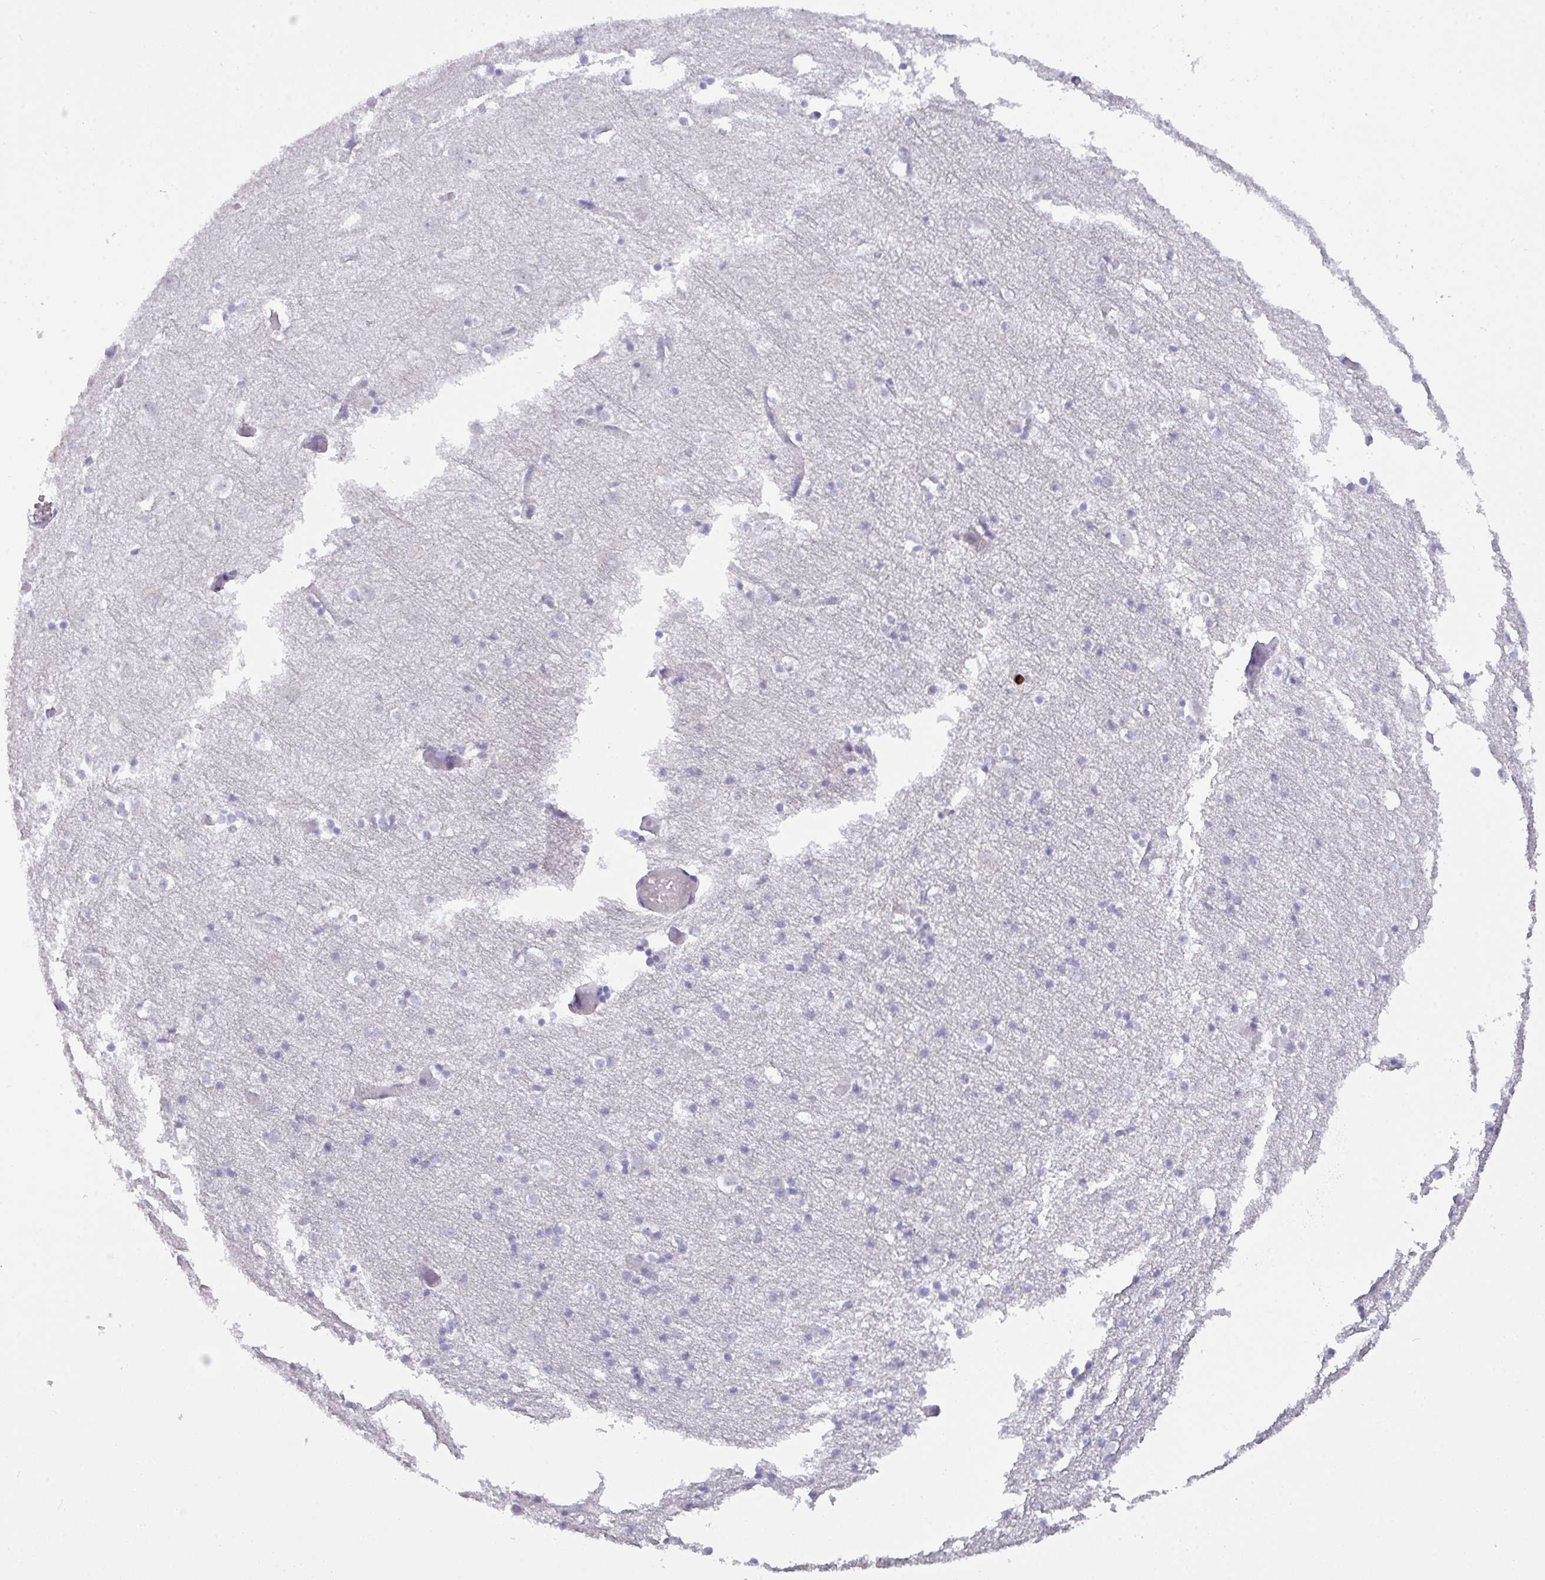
{"staining": {"intensity": "negative", "quantity": "none", "location": "none"}, "tissue": "cerebral cortex", "cell_type": "Endothelial cells", "image_type": "normal", "snomed": [{"axis": "morphology", "description": "Normal tissue, NOS"}, {"axis": "topography", "description": "Cerebral cortex"}], "caption": "Normal cerebral cortex was stained to show a protein in brown. There is no significant staining in endothelial cells. (Stains: DAB (3,3'-diaminobenzidine) immunohistochemistry (IHC) with hematoxylin counter stain, Microscopy: brightfield microscopy at high magnification).", "gene": "MRM2", "patient": {"sex": "male", "age": 70}}